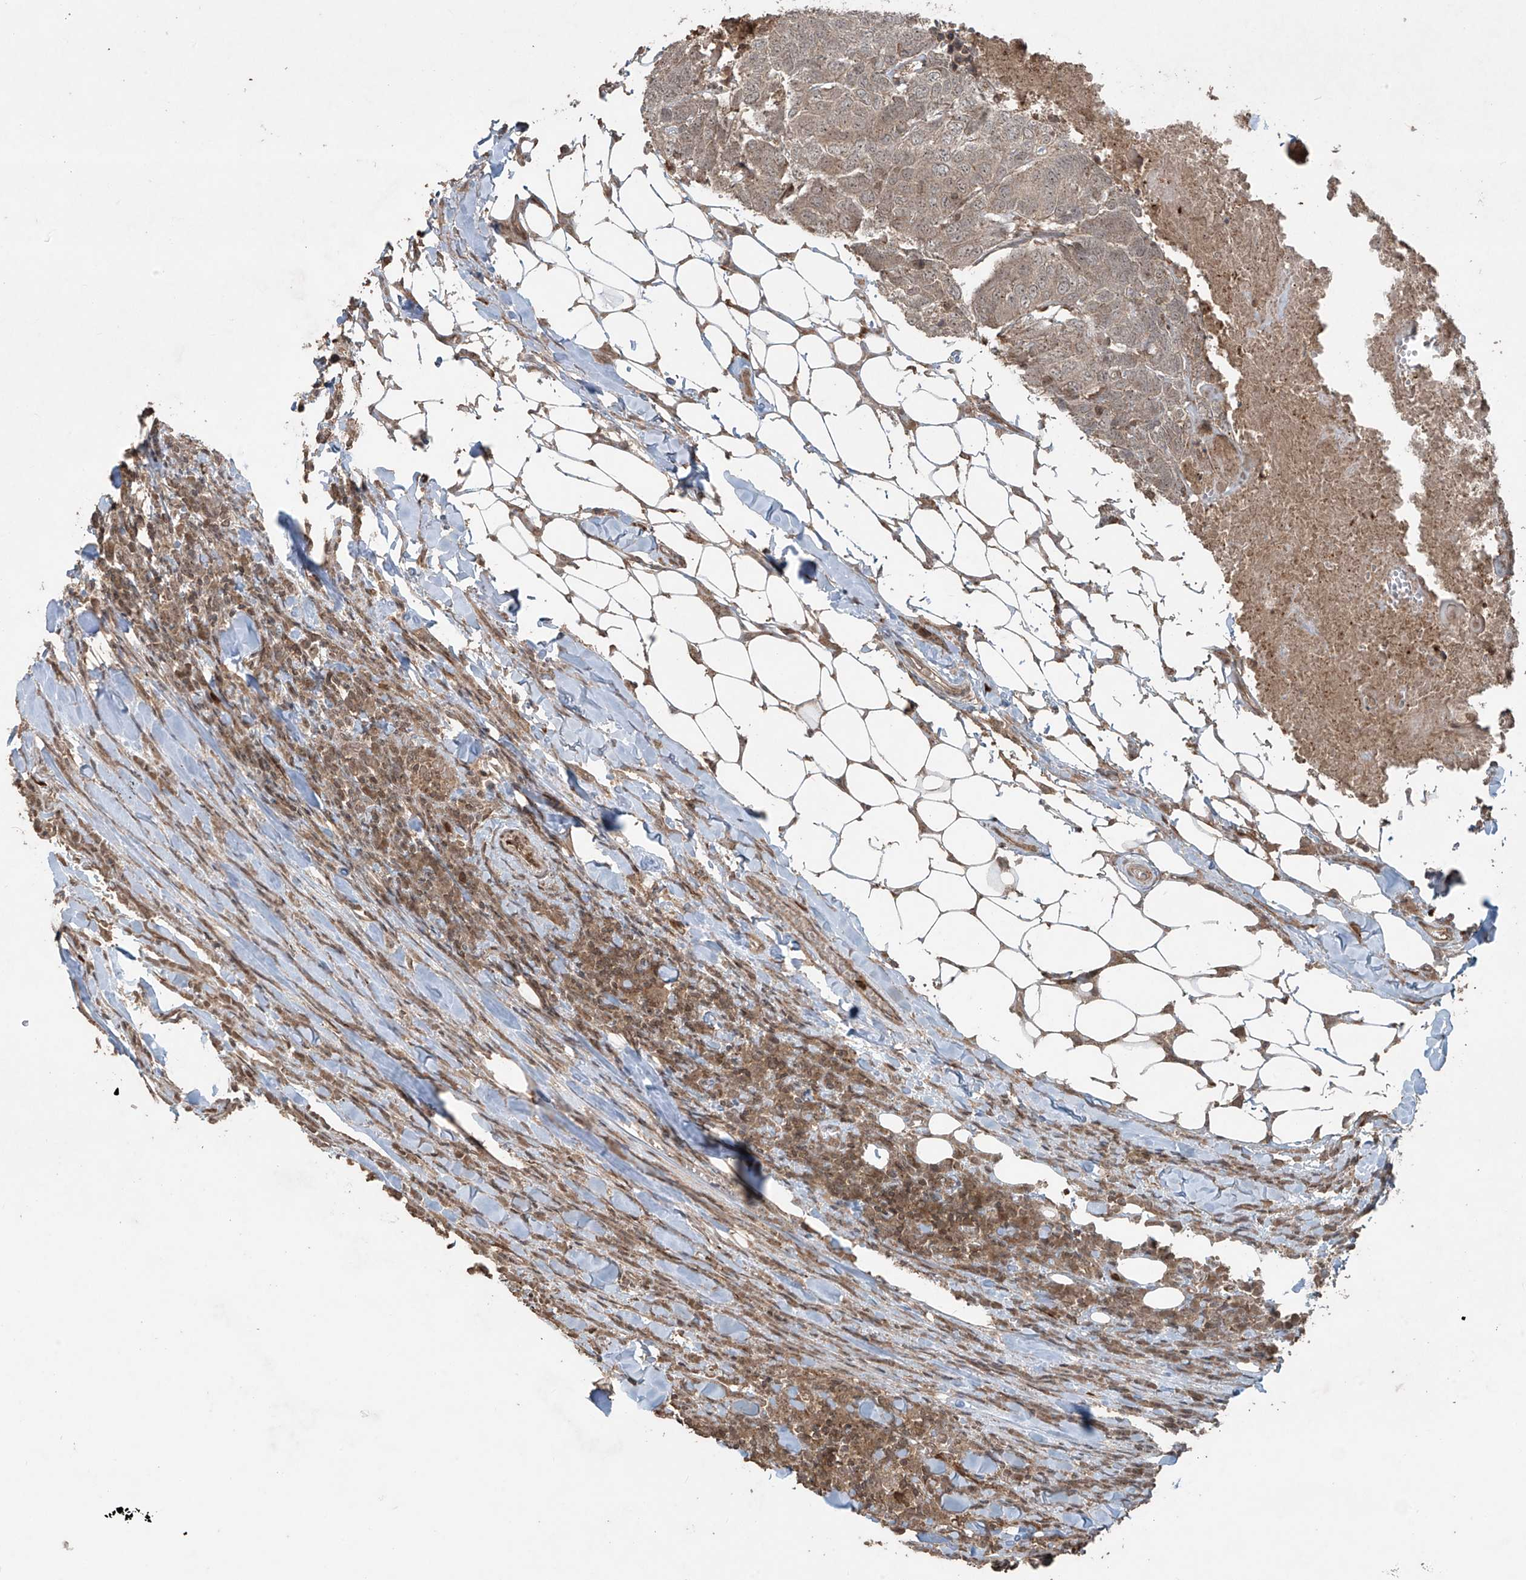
{"staining": {"intensity": "weak", "quantity": ">75%", "location": "cytoplasmic/membranous"}, "tissue": "head and neck cancer", "cell_type": "Tumor cells", "image_type": "cancer", "snomed": [{"axis": "morphology", "description": "Squamous cell carcinoma, NOS"}, {"axis": "topography", "description": "Head-Neck"}], "caption": "IHC image of neoplastic tissue: squamous cell carcinoma (head and neck) stained using IHC reveals low levels of weak protein expression localized specifically in the cytoplasmic/membranous of tumor cells, appearing as a cytoplasmic/membranous brown color.", "gene": "PGPEP1", "patient": {"sex": "male", "age": 66}}